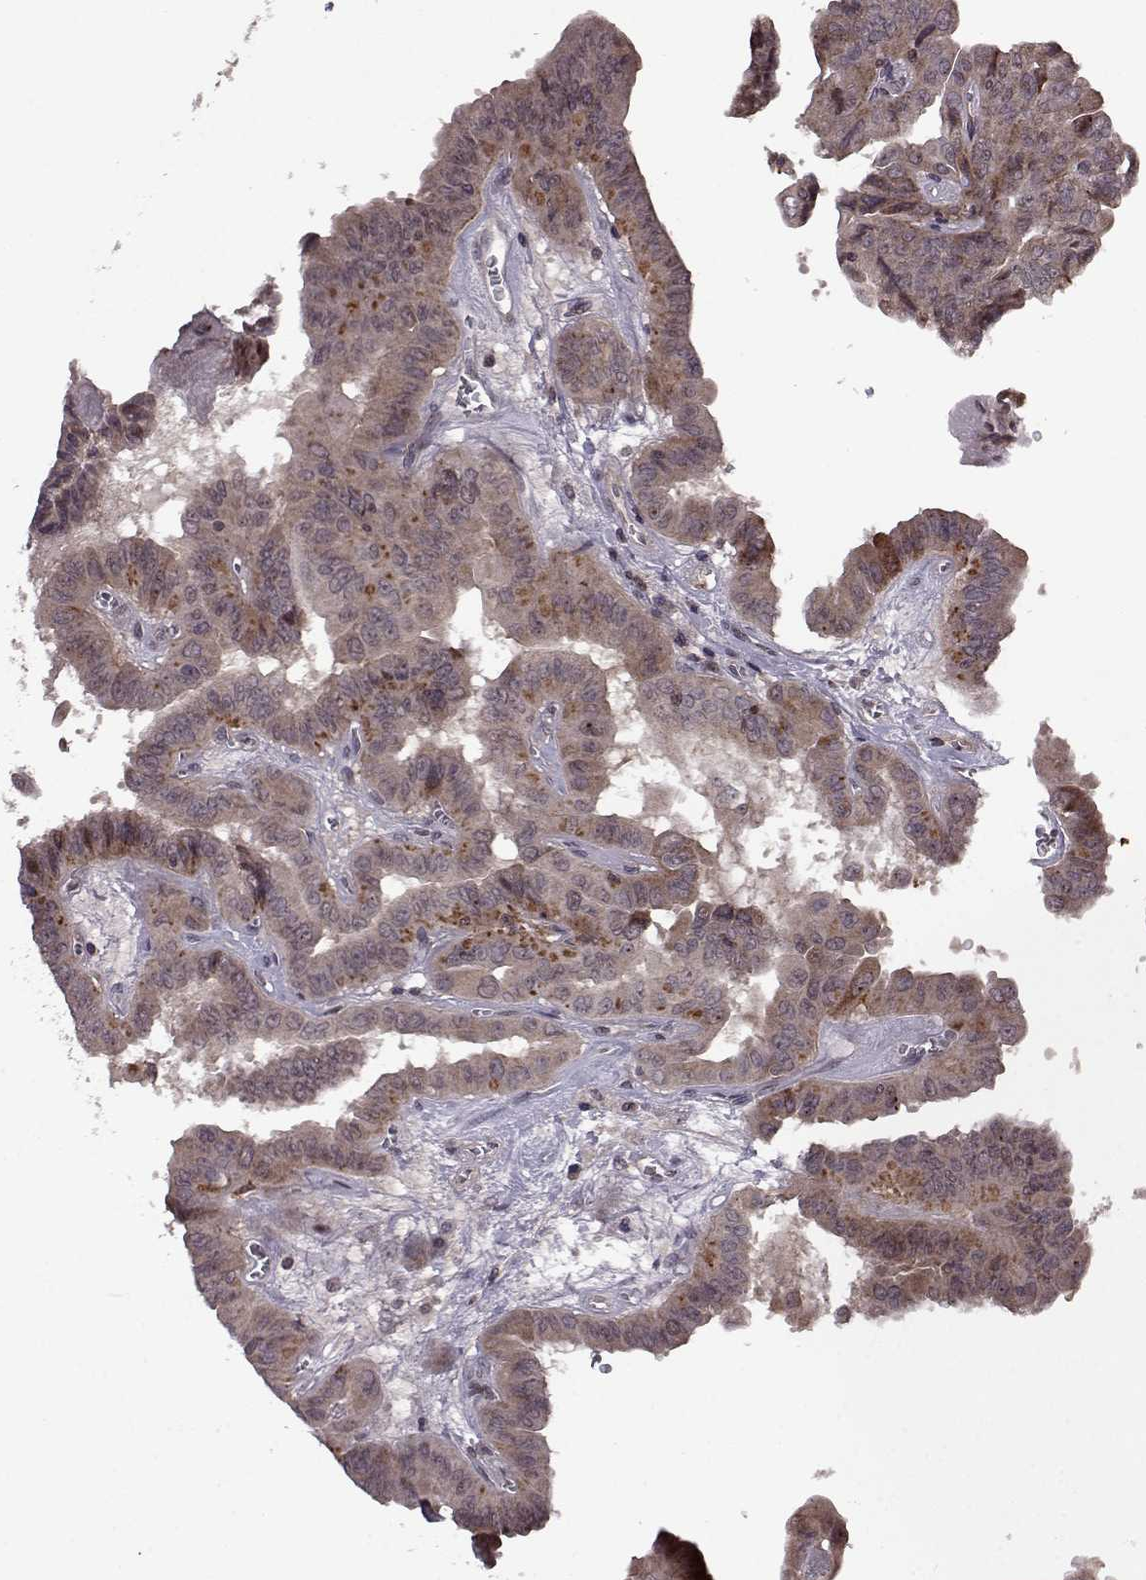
{"staining": {"intensity": "moderate", "quantity": "<25%", "location": "cytoplasmic/membranous"}, "tissue": "thyroid cancer", "cell_type": "Tumor cells", "image_type": "cancer", "snomed": [{"axis": "morphology", "description": "Papillary adenocarcinoma, NOS"}, {"axis": "topography", "description": "Thyroid gland"}], "caption": "Tumor cells display low levels of moderate cytoplasmic/membranous expression in about <25% of cells in thyroid papillary adenocarcinoma. The staining was performed using DAB (3,3'-diaminobenzidine) to visualize the protein expression in brown, while the nuclei were stained in blue with hematoxylin (Magnification: 20x).", "gene": "TRMU", "patient": {"sex": "female", "age": 37}}